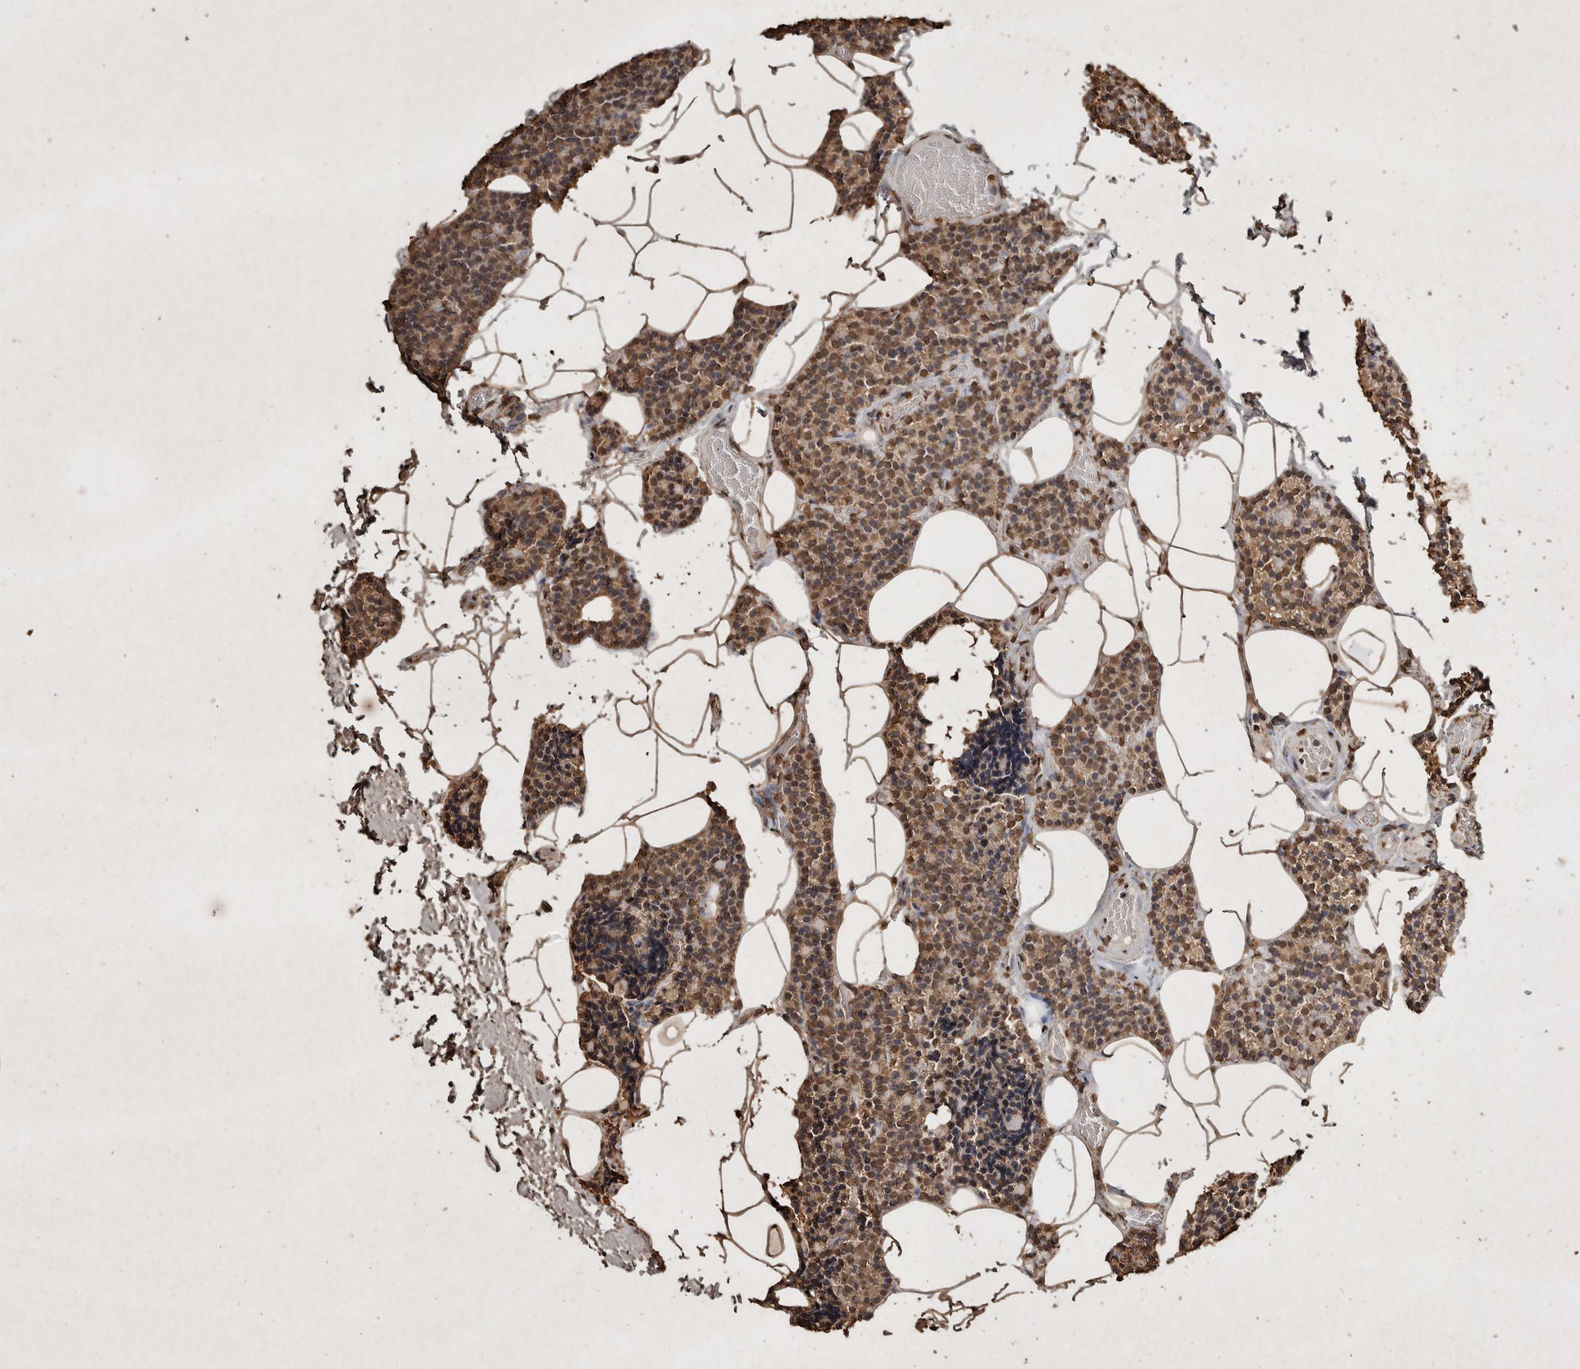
{"staining": {"intensity": "strong", "quantity": ">75%", "location": "cytoplasmic/membranous,nuclear"}, "tissue": "parathyroid gland", "cell_type": "Glandular cells", "image_type": "normal", "snomed": [{"axis": "morphology", "description": "Normal tissue, NOS"}, {"axis": "topography", "description": "Parathyroid gland"}], "caption": "A high-resolution photomicrograph shows IHC staining of unremarkable parathyroid gland, which exhibits strong cytoplasmic/membranous,nuclear staining in approximately >75% of glandular cells.", "gene": "FSTL3", "patient": {"sex": "male", "age": 52}}